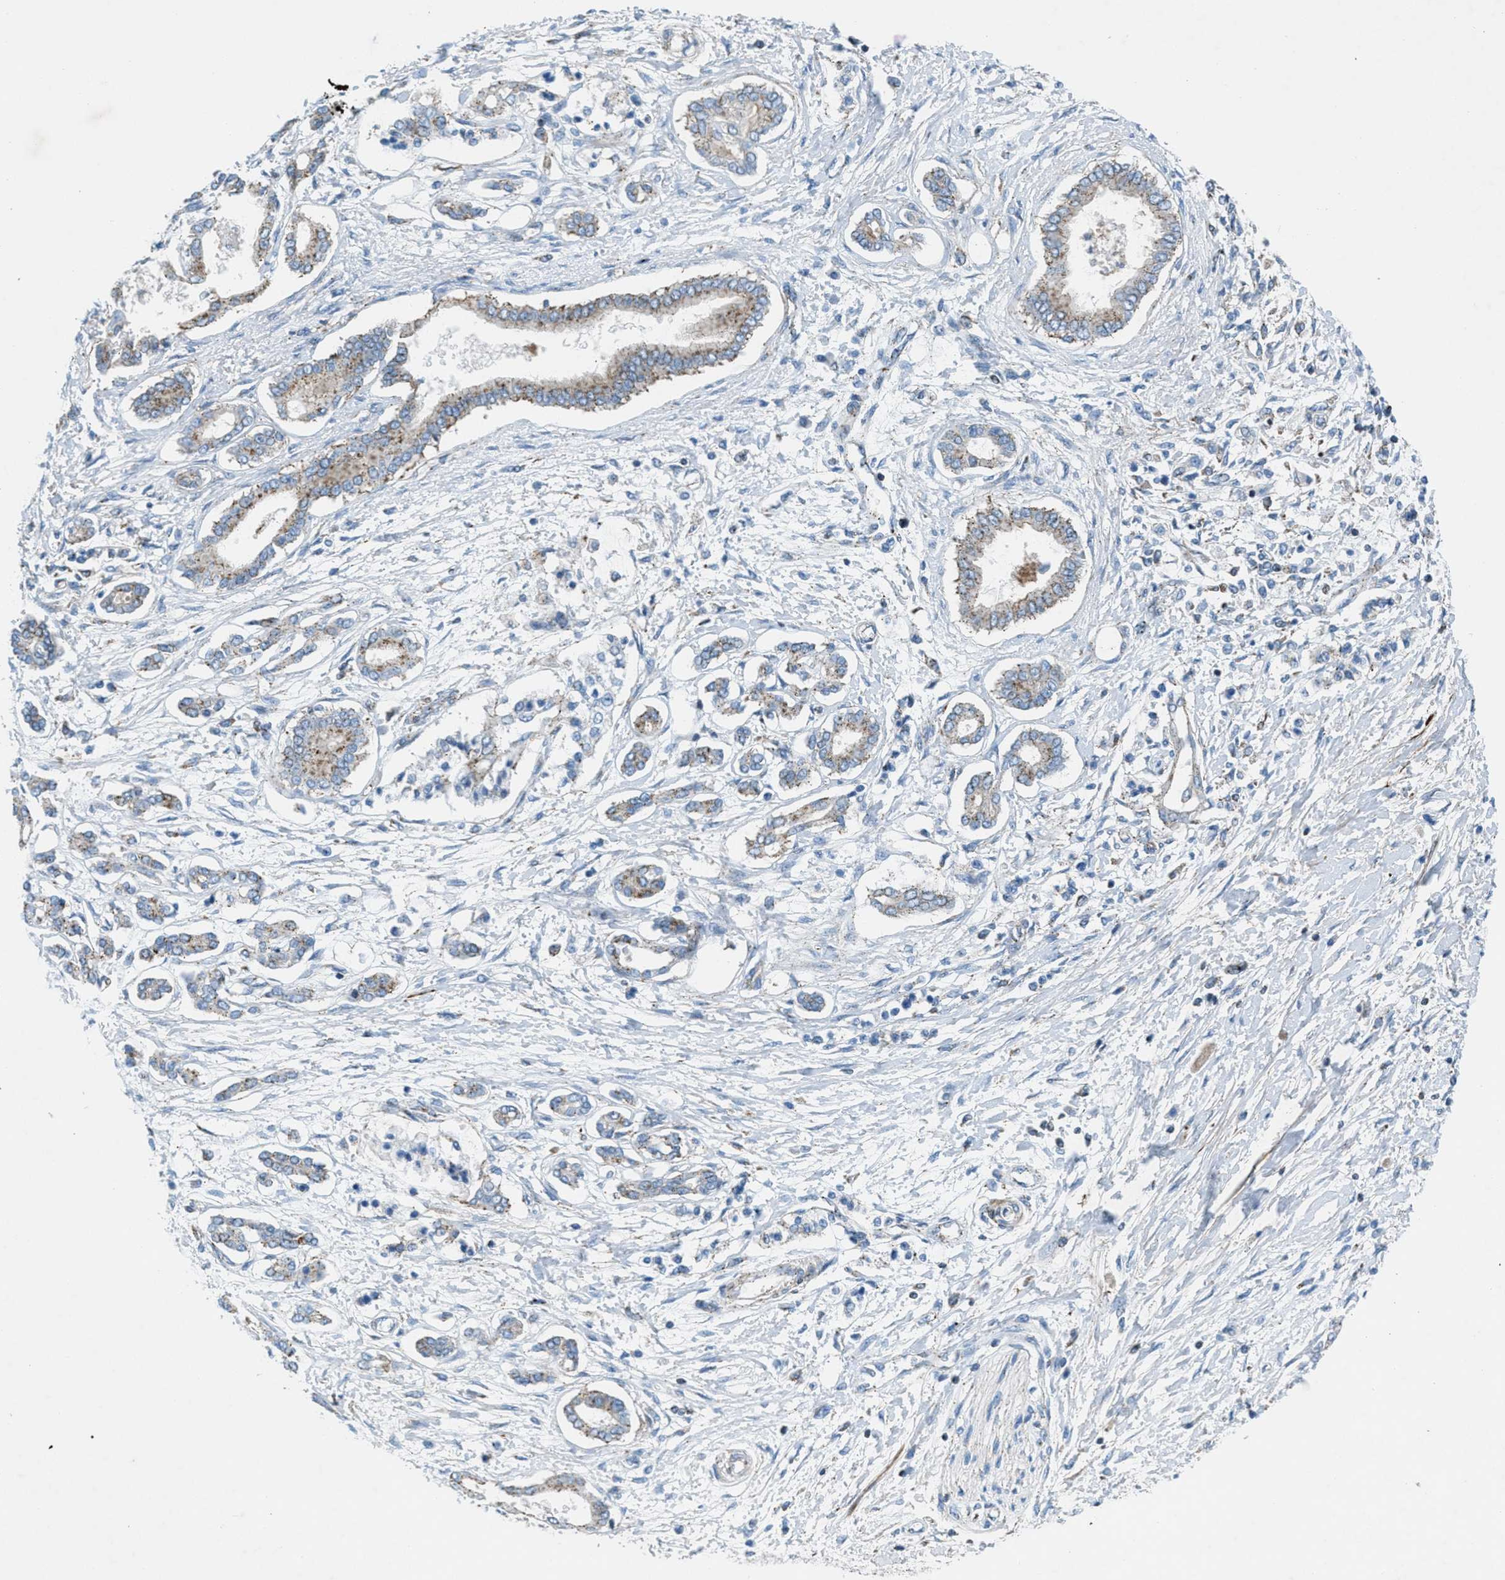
{"staining": {"intensity": "weak", "quantity": "25%-75%", "location": "cytoplasmic/membranous"}, "tissue": "pancreatic cancer", "cell_type": "Tumor cells", "image_type": "cancer", "snomed": [{"axis": "morphology", "description": "Adenocarcinoma, NOS"}, {"axis": "topography", "description": "Pancreas"}], "caption": "Pancreatic adenocarcinoma stained with DAB (3,3'-diaminobenzidine) immunohistochemistry reveals low levels of weak cytoplasmic/membranous expression in approximately 25%-75% of tumor cells.", "gene": "MFSD13A", "patient": {"sex": "male", "age": 56}}